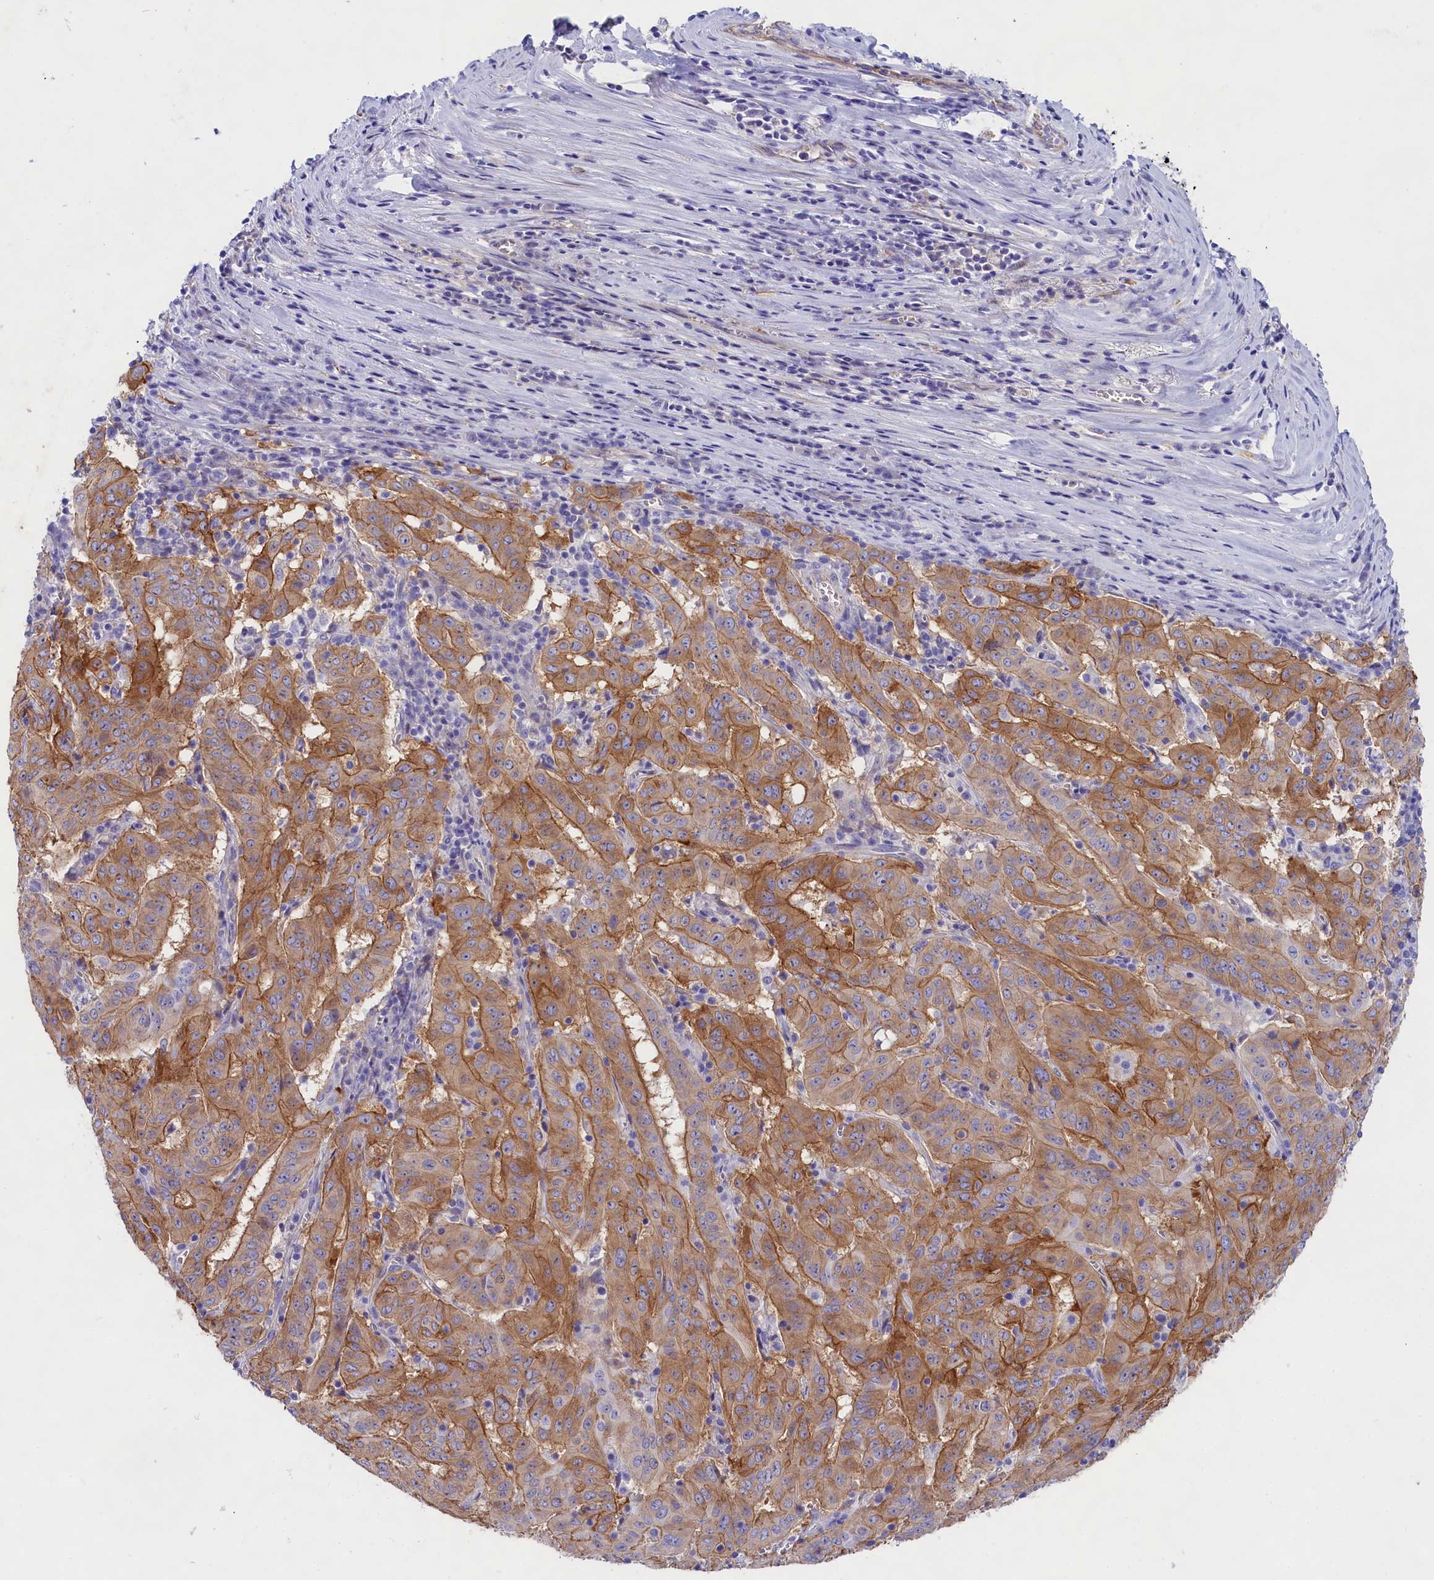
{"staining": {"intensity": "moderate", "quantity": "25%-75%", "location": "cytoplasmic/membranous"}, "tissue": "pancreatic cancer", "cell_type": "Tumor cells", "image_type": "cancer", "snomed": [{"axis": "morphology", "description": "Adenocarcinoma, NOS"}, {"axis": "topography", "description": "Pancreas"}], "caption": "Immunohistochemical staining of adenocarcinoma (pancreatic) displays moderate cytoplasmic/membranous protein expression in approximately 25%-75% of tumor cells.", "gene": "PPP1R13L", "patient": {"sex": "male", "age": 63}}